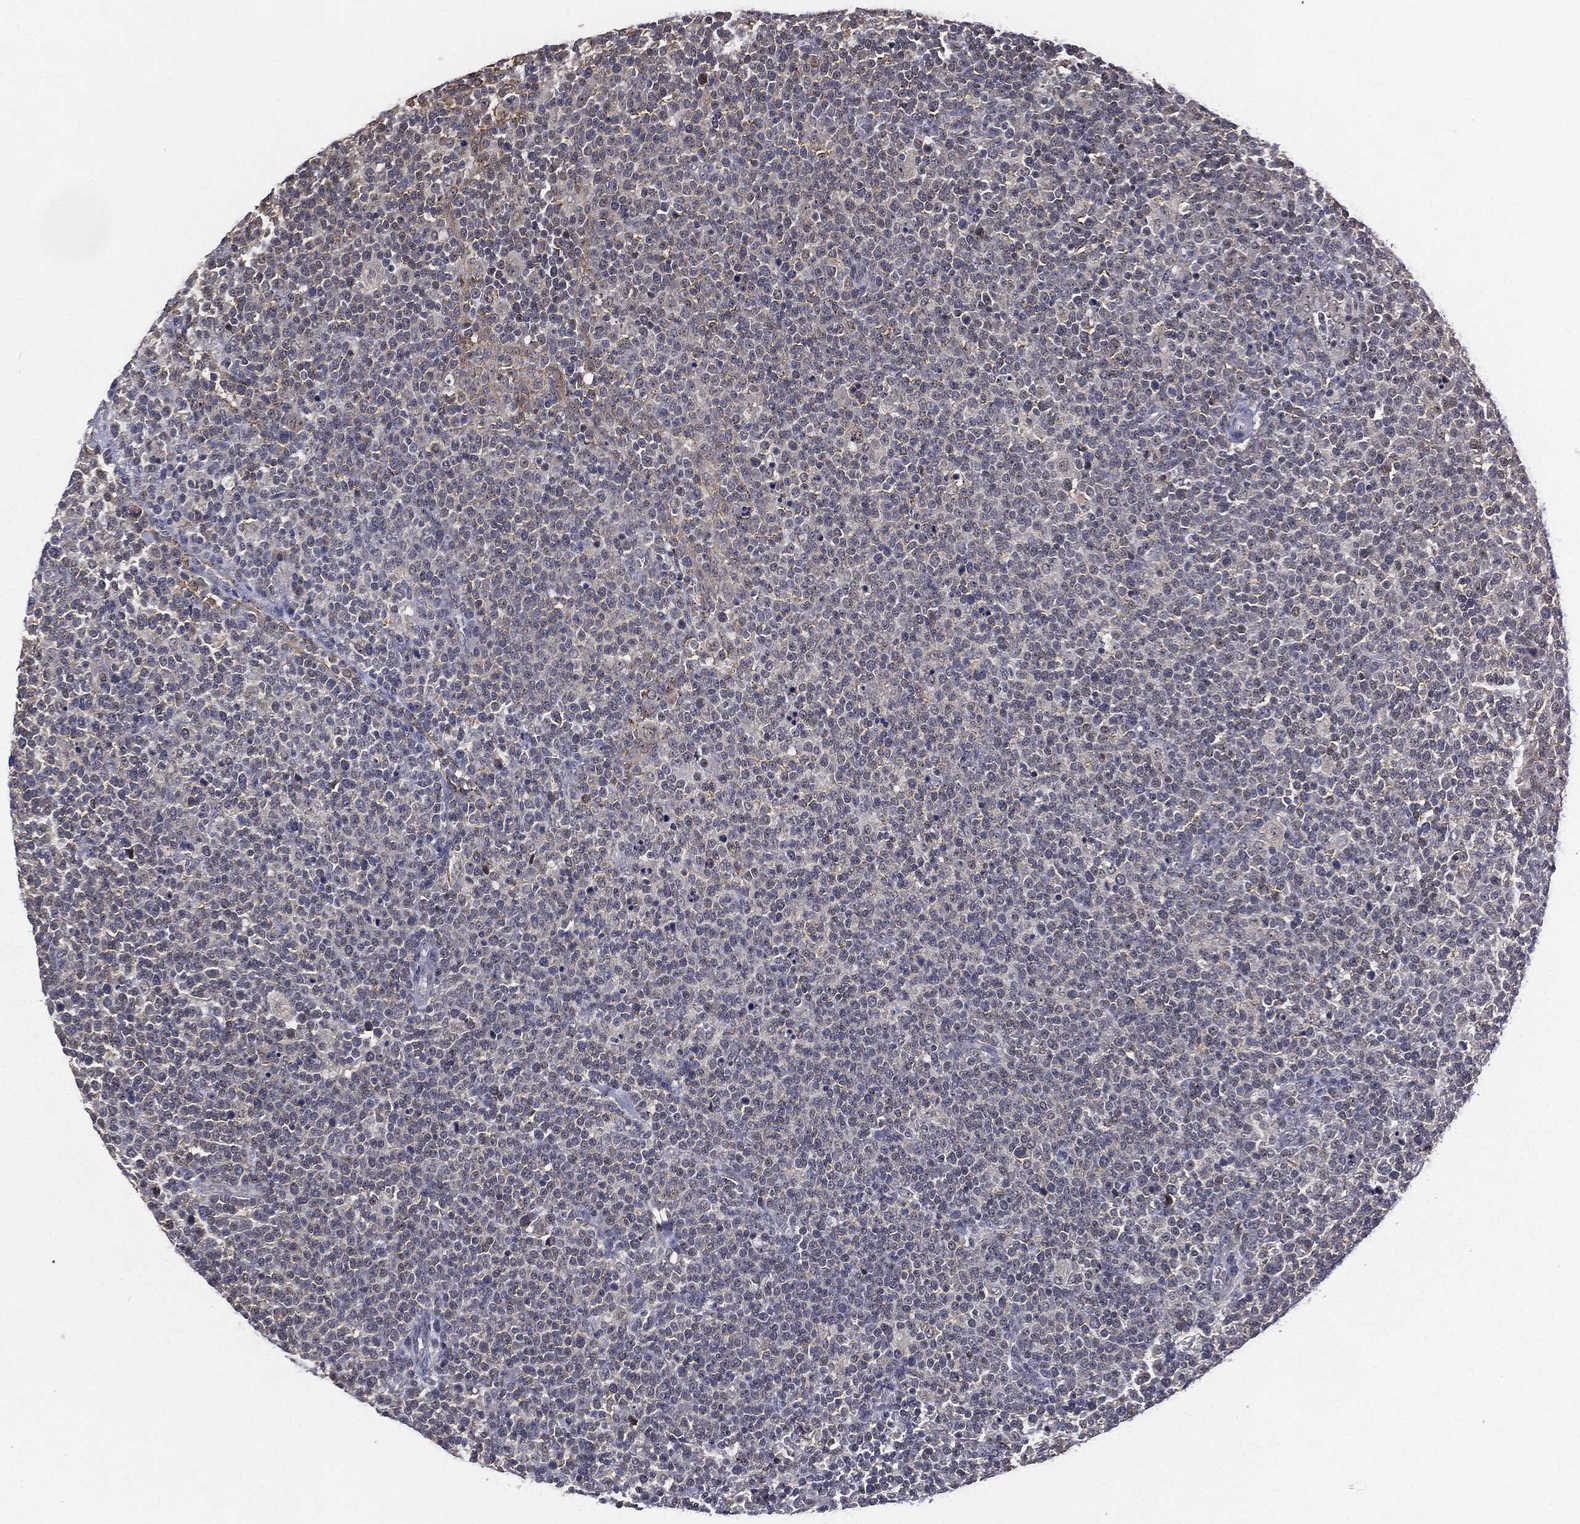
{"staining": {"intensity": "negative", "quantity": "none", "location": "none"}, "tissue": "lymphoma", "cell_type": "Tumor cells", "image_type": "cancer", "snomed": [{"axis": "morphology", "description": "Malignant lymphoma, non-Hodgkin's type, High grade"}, {"axis": "topography", "description": "Lymph node"}], "caption": "Immunohistochemistry (IHC) histopathology image of neoplastic tissue: human lymphoma stained with DAB (3,3'-diaminobenzidine) displays no significant protein staining in tumor cells.", "gene": "TRMT1L", "patient": {"sex": "male", "age": 61}}